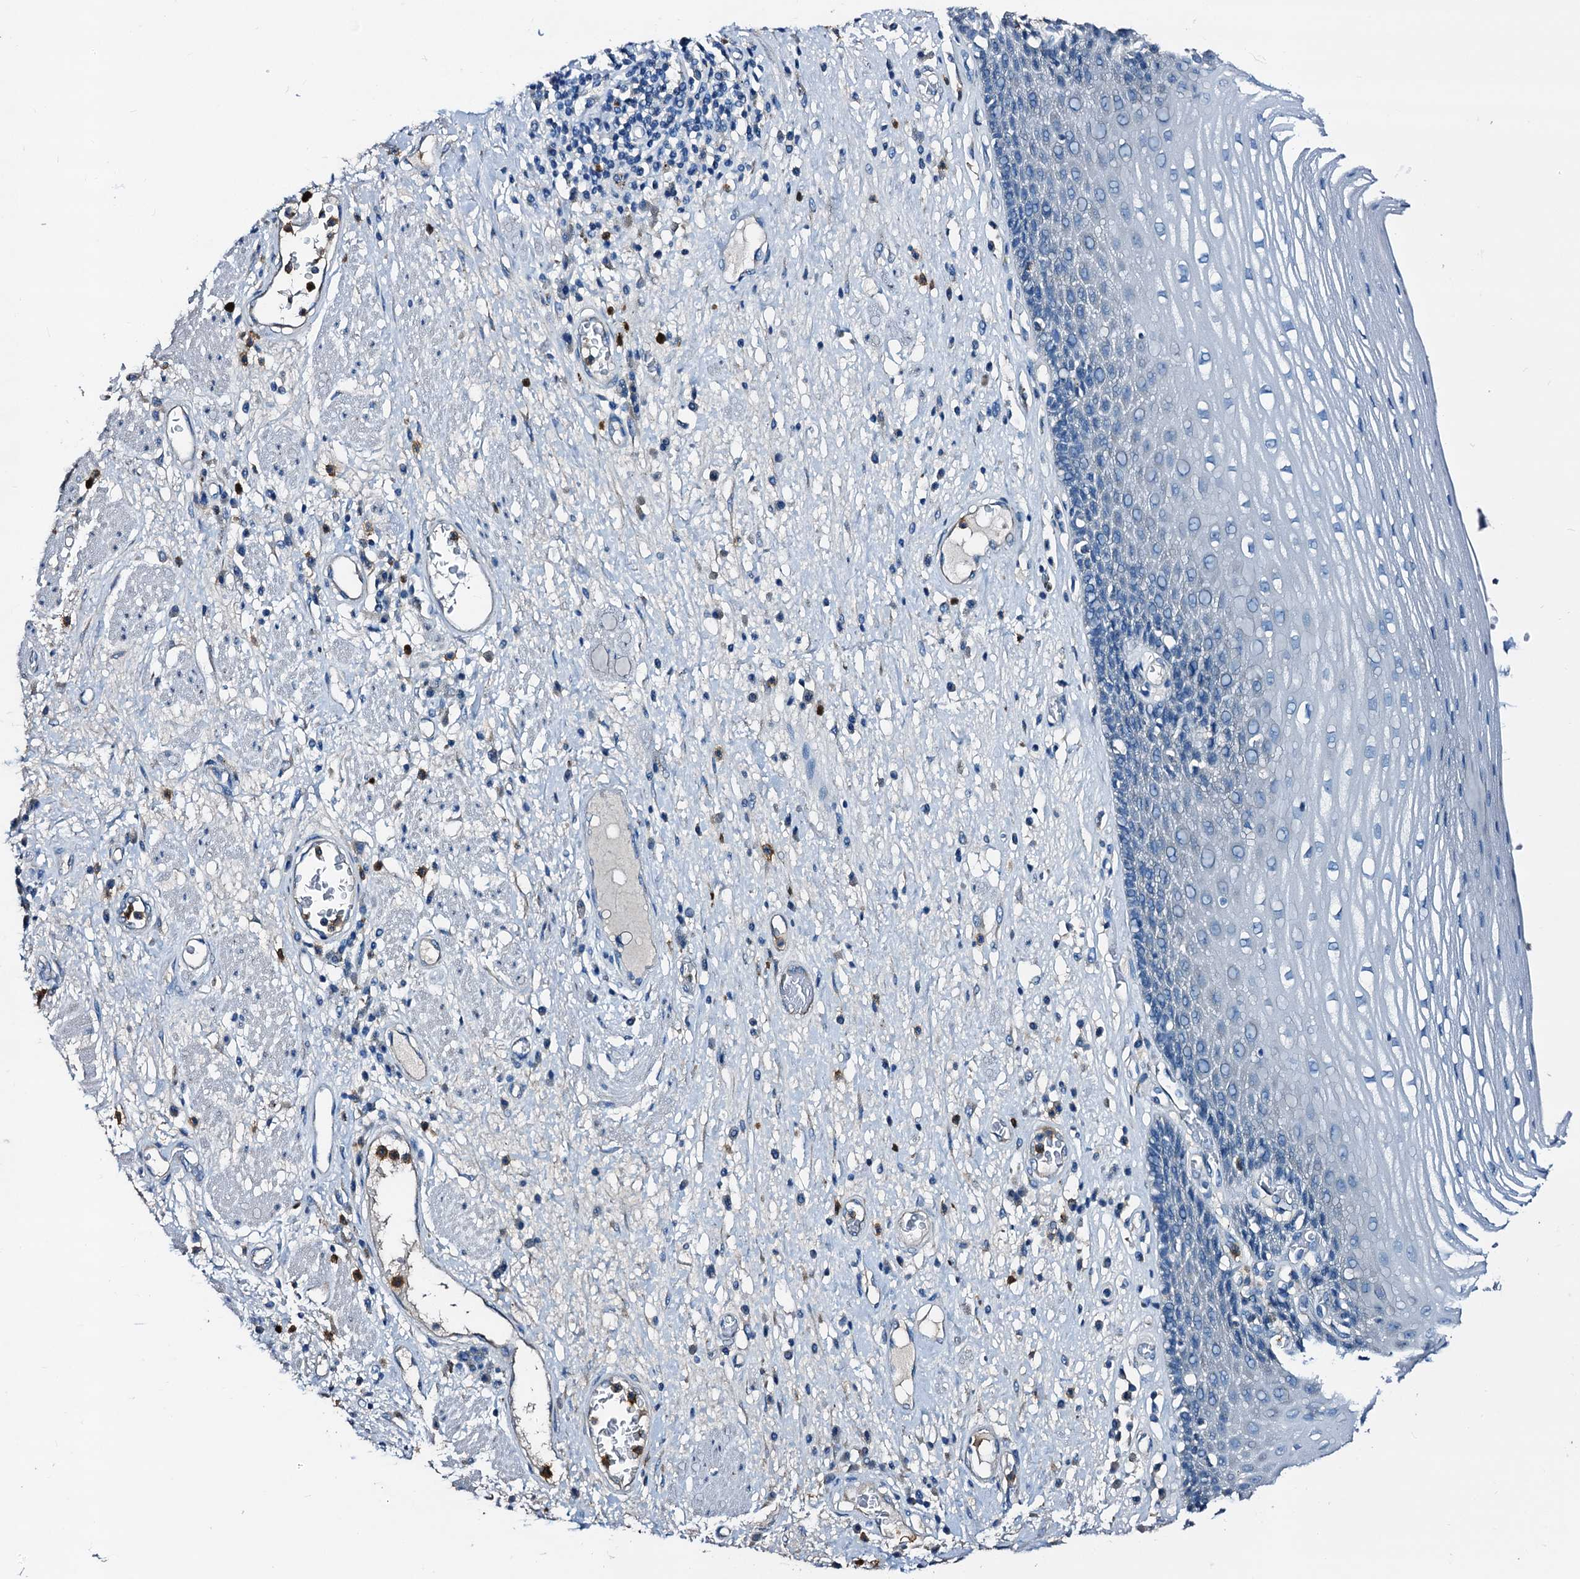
{"staining": {"intensity": "negative", "quantity": "none", "location": "none"}, "tissue": "esophagus", "cell_type": "Squamous epithelial cells", "image_type": "normal", "snomed": [{"axis": "morphology", "description": "Normal tissue, NOS"}, {"axis": "morphology", "description": "Adenocarcinoma, NOS"}, {"axis": "topography", "description": "Esophagus"}], "caption": "This is a histopathology image of immunohistochemistry (IHC) staining of normal esophagus, which shows no staining in squamous epithelial cells.", "gene": "FREM3", "patient": {"sex": "male", "age": 62}}